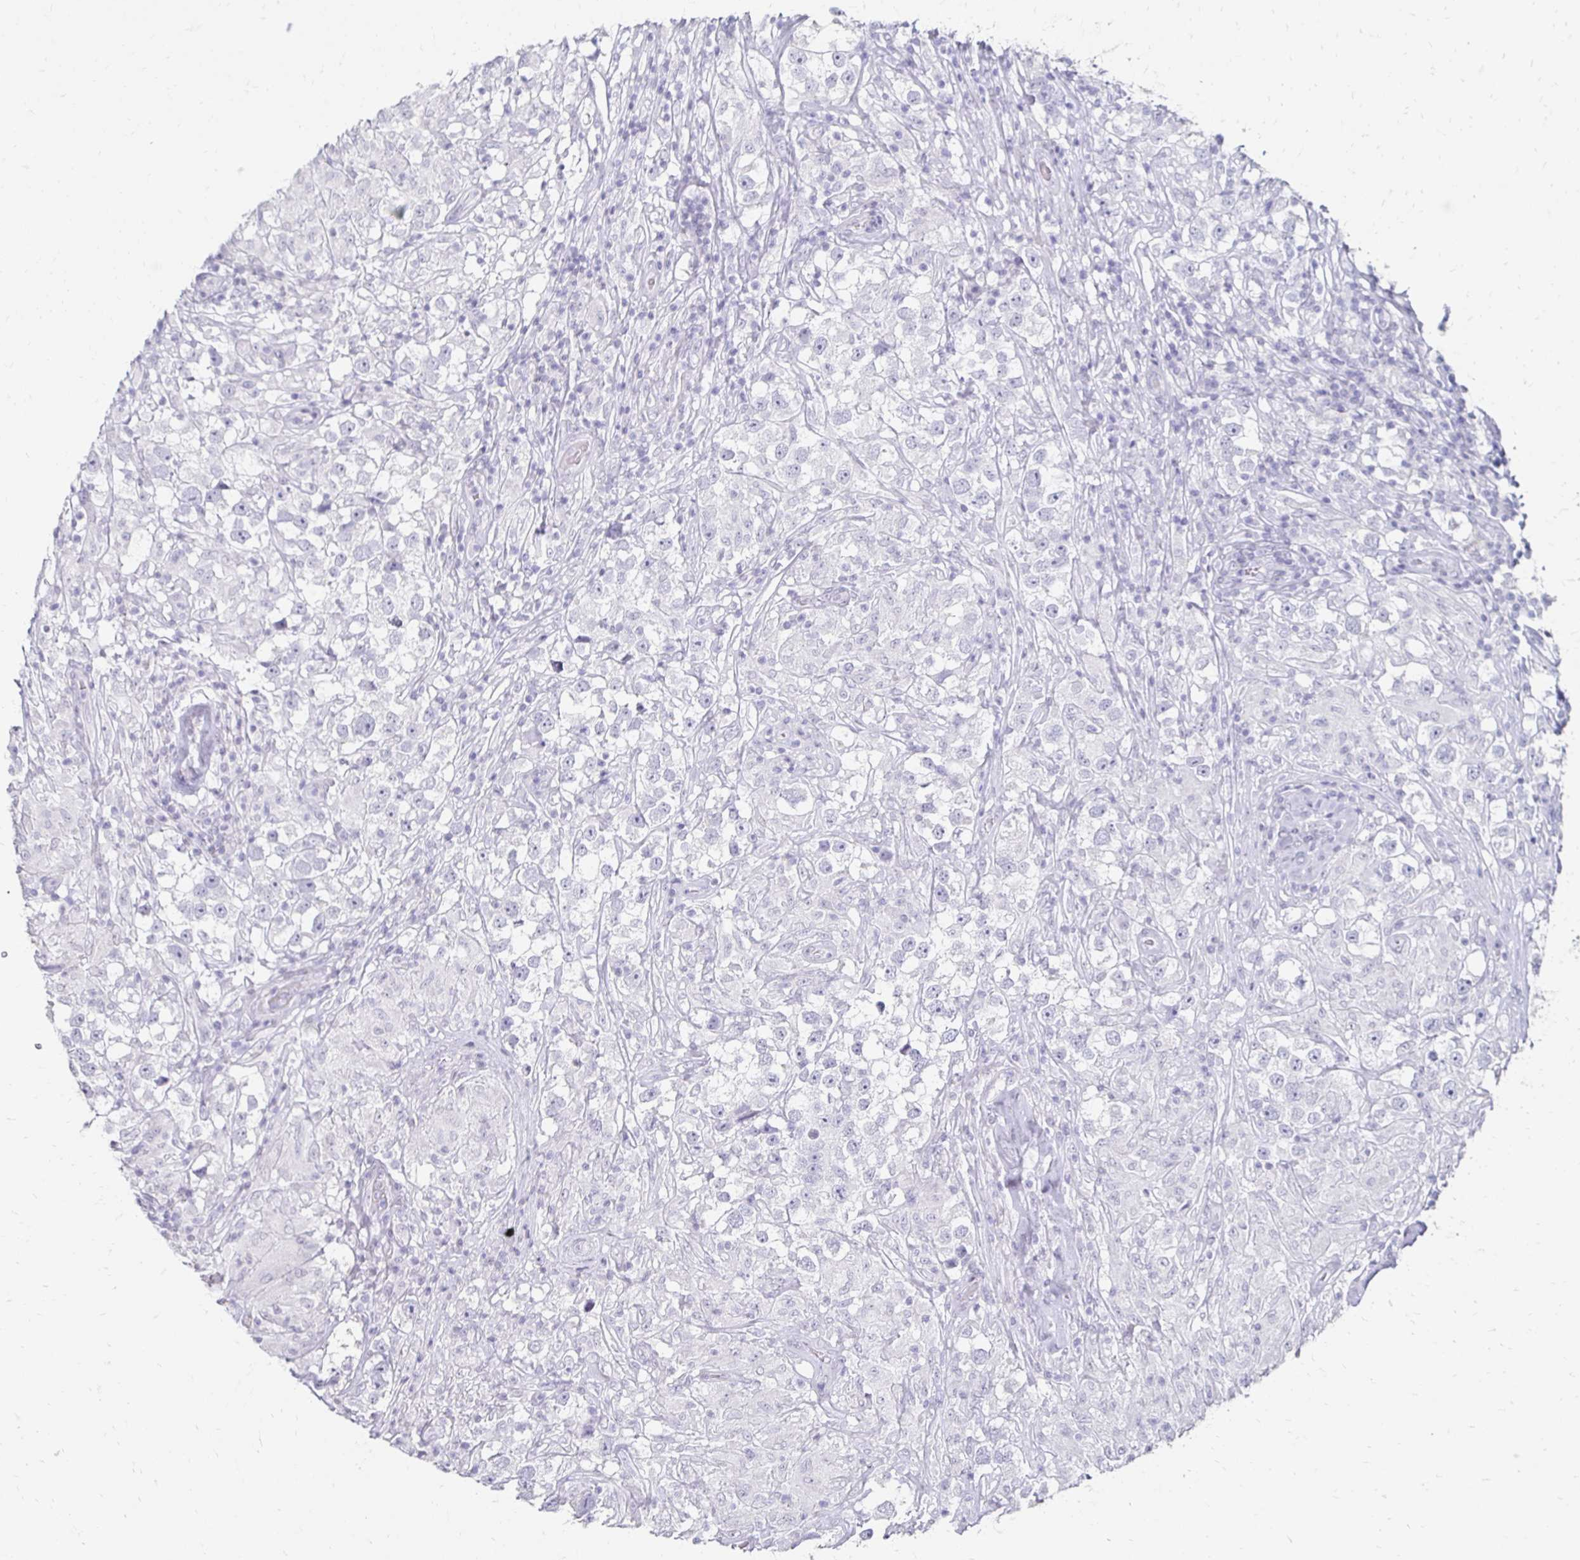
{"staining": {"intensity": "negative", "quantity": "none", "location": "none"}, "tissue": "testis cancer", "cell_type": "Tumor cells", "image_type": "cancer", "snomed": [{"axis": "morphology", "description": "Seminoma, NOS"}, {"axis": "topography", "description": "Testis"}], "caption": "Immunohistochemistry histopathology image of testis seminoma stained for a protein (brown), which reveals no expression in tumor cells. Nuclei are stained in blue.", "gene": "TOMM34", "patient": {"sex": "male", "age": 46}}